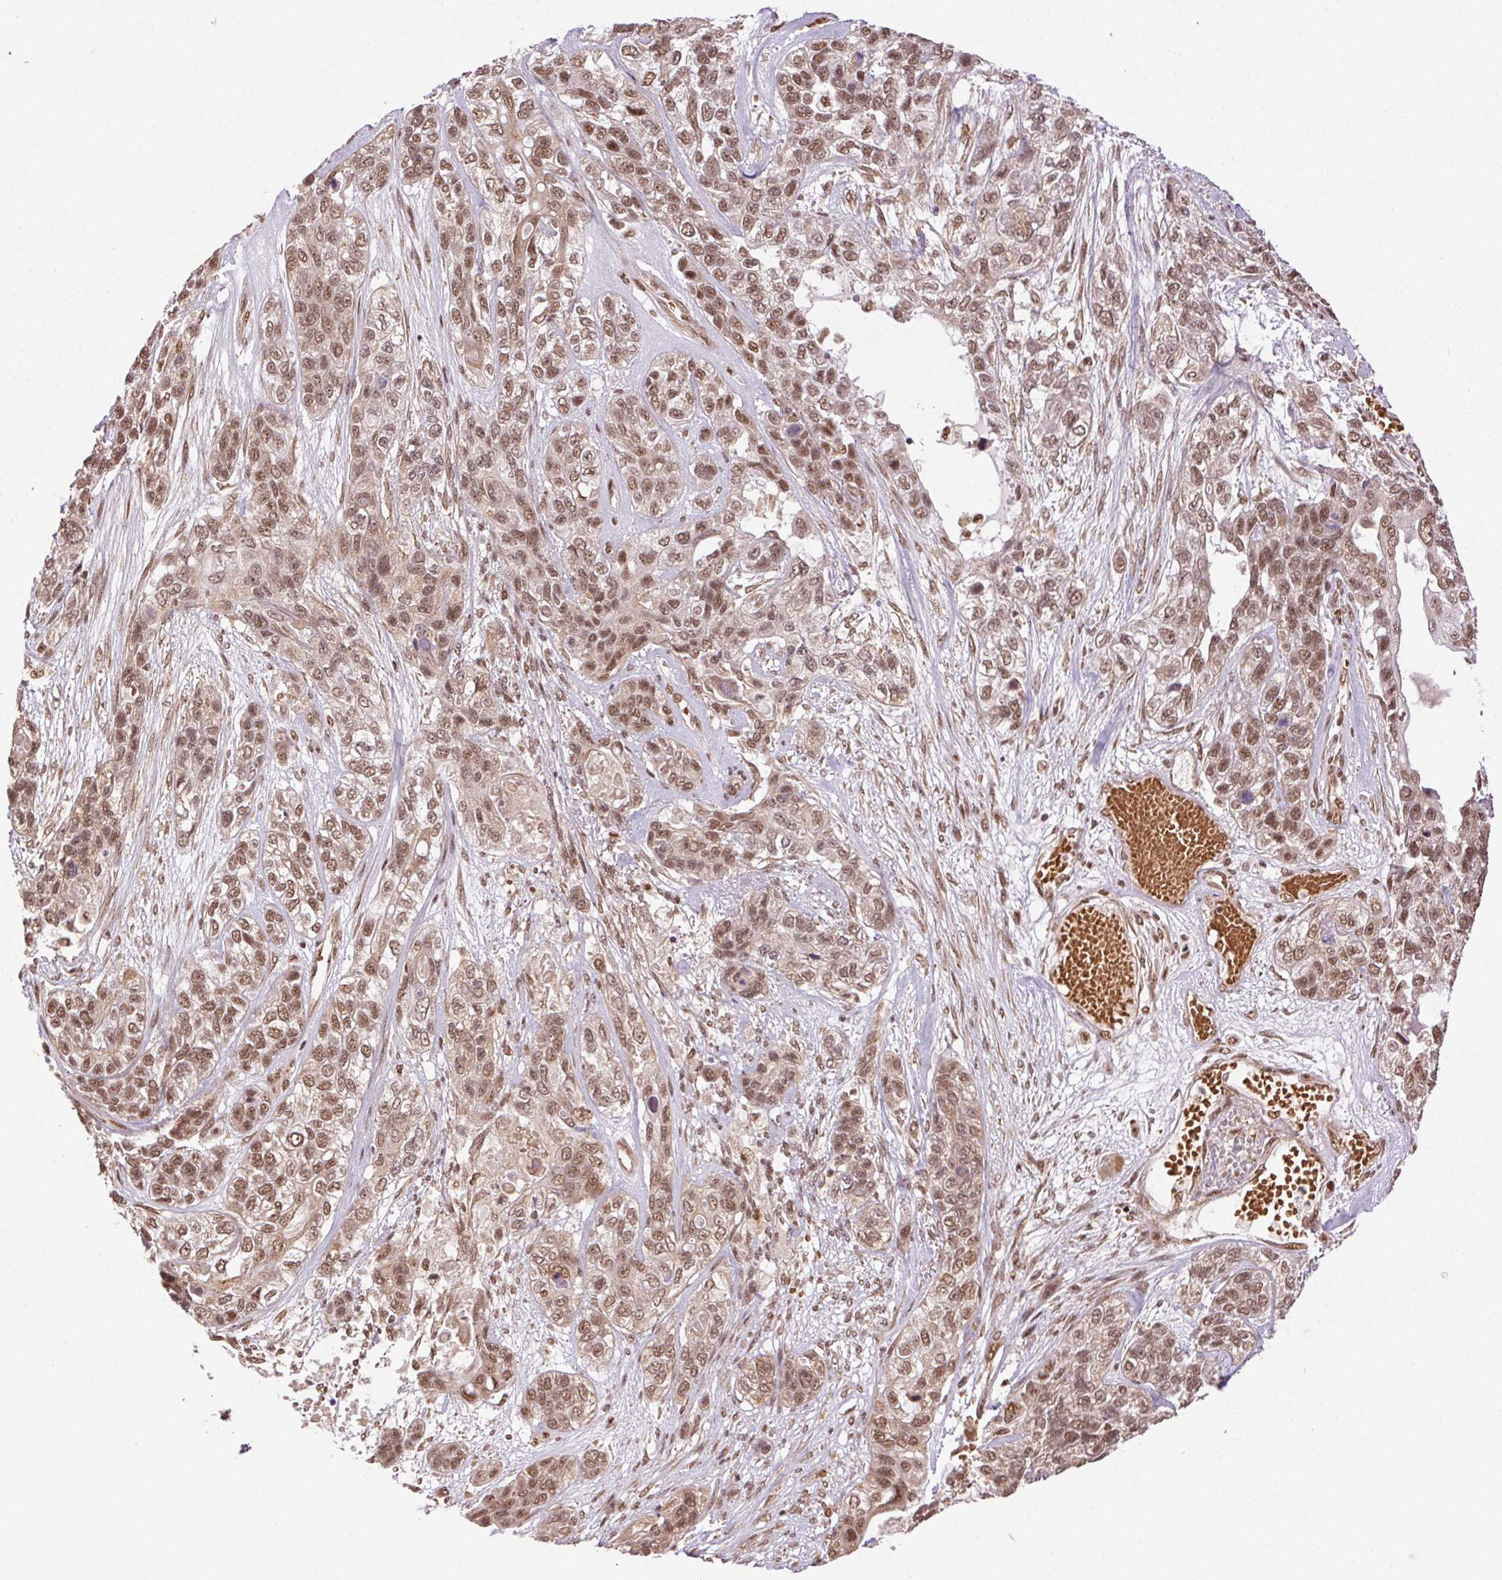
{"staining": {"intensity": "moderate", "quantity": ">75%", "location": "nuclear"}, "tissue": "lung cancer", "cell_type": "Tumor cells", "image_type": "cancer", "snomed": [{"axis": "morphology", "description": "Squamous cell carcinoma, NOS"}, {"axis": "topography", "description": "Lung"}], "caption": "Human lung squamous cell carcinoma stained with a brown dye demonstrates moderate nuclear positive expression in about >75% of tumor cells.", "gene": "TREML4", "patient": {"sex": "female", "age": 70}}